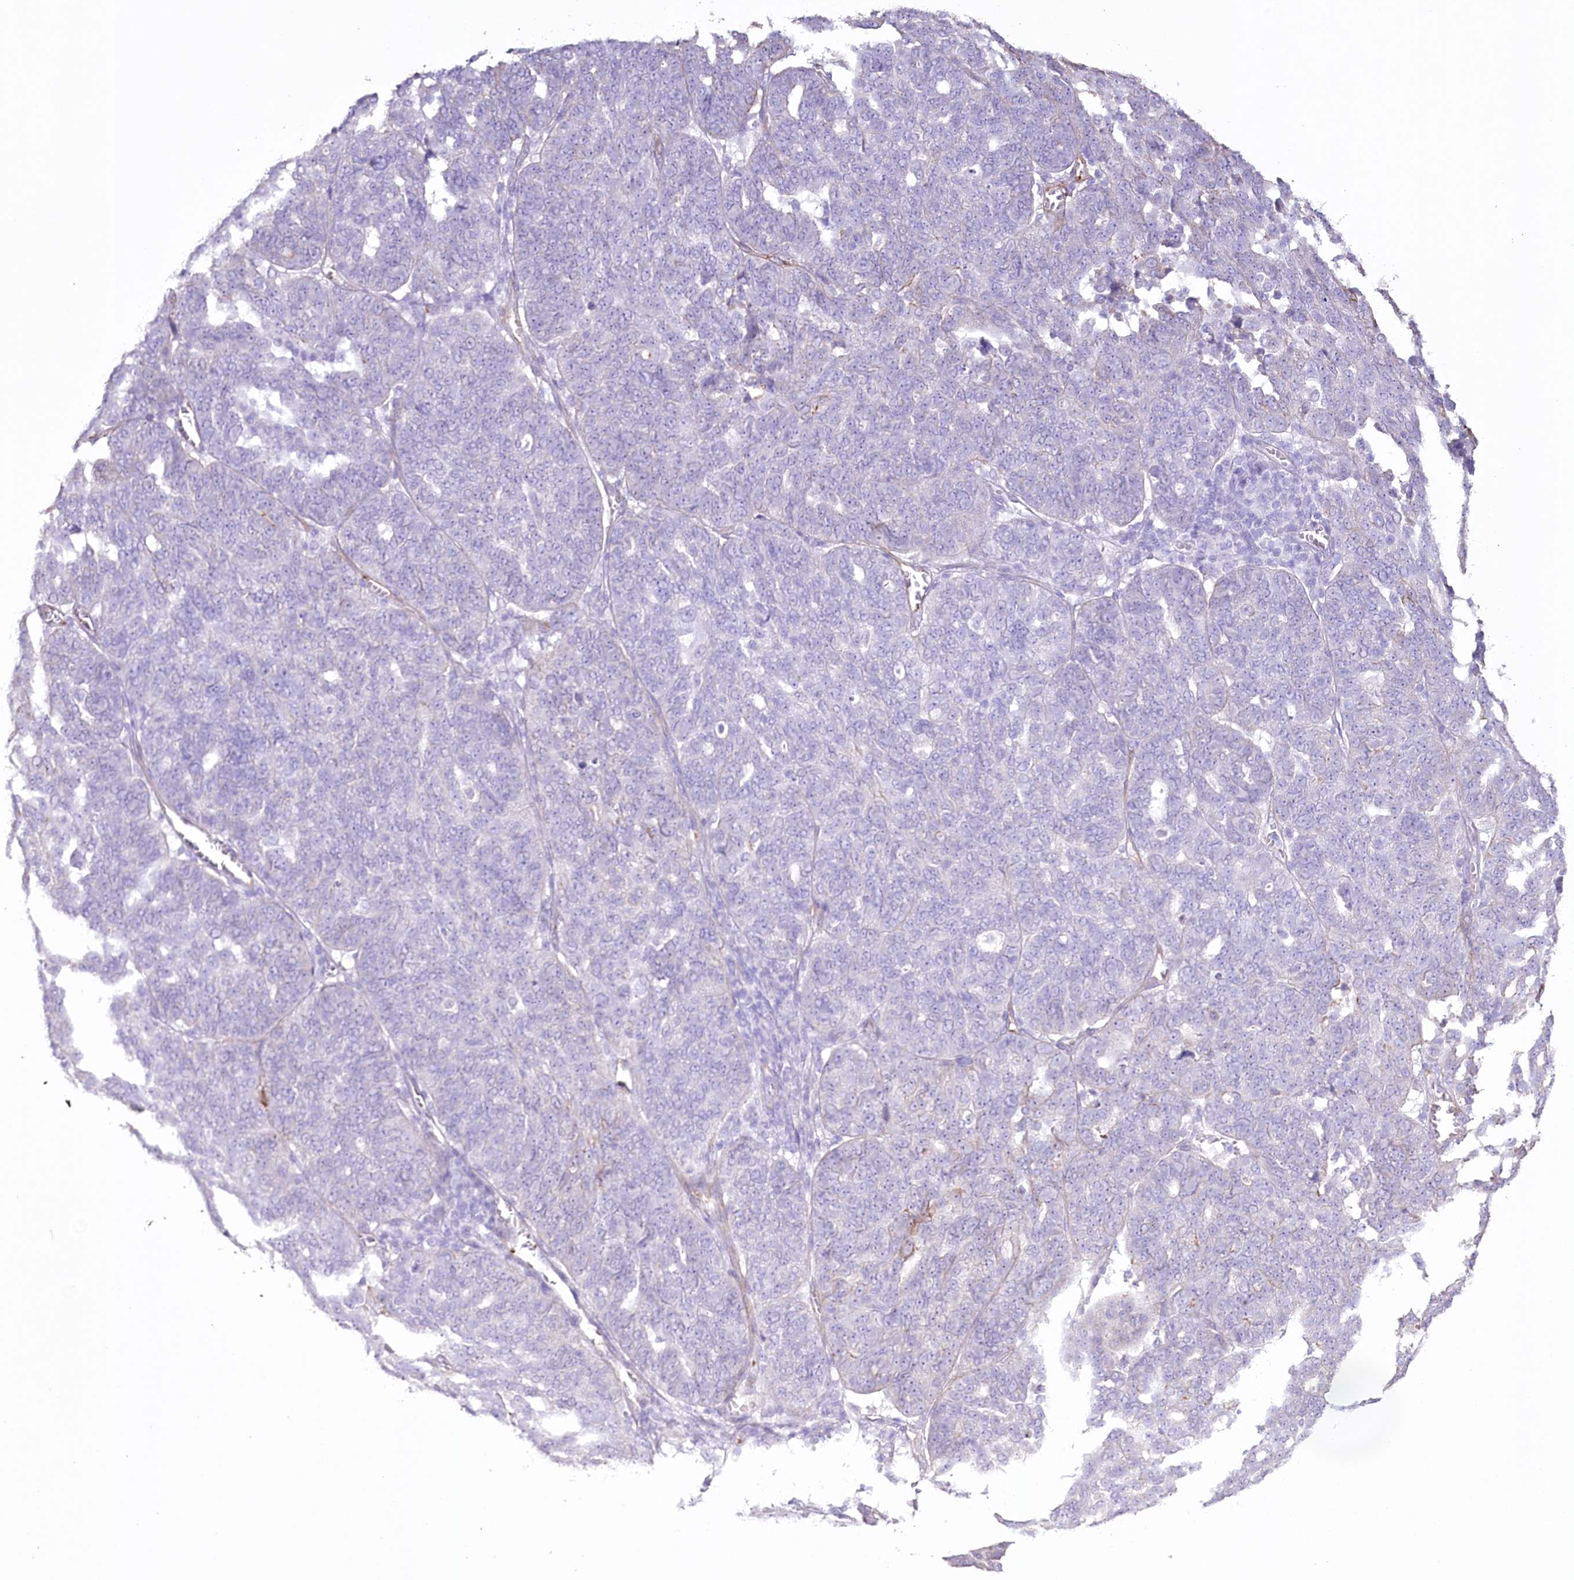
{"staining": {"intensity": "weak", "quantity": "<25%", "location": "cytoplasmic/membranous"}, "tissue": "ovarian cancer", "cell_type": "Tumor cells", "image_type": "cancer", "snomed": [{"axis": "morphology", "description": "Cystadenocarcinoma, serous, NOS"}, {"axis": "topography", "description": "Ovary"}], "caption": "This is an immunohistochemistry (IHC) histopathology image of human ovarian cancer. There is no expression in tumor cells.", "gene": "SLC39A10", "patient": {"sex": "female", "age": 59}}